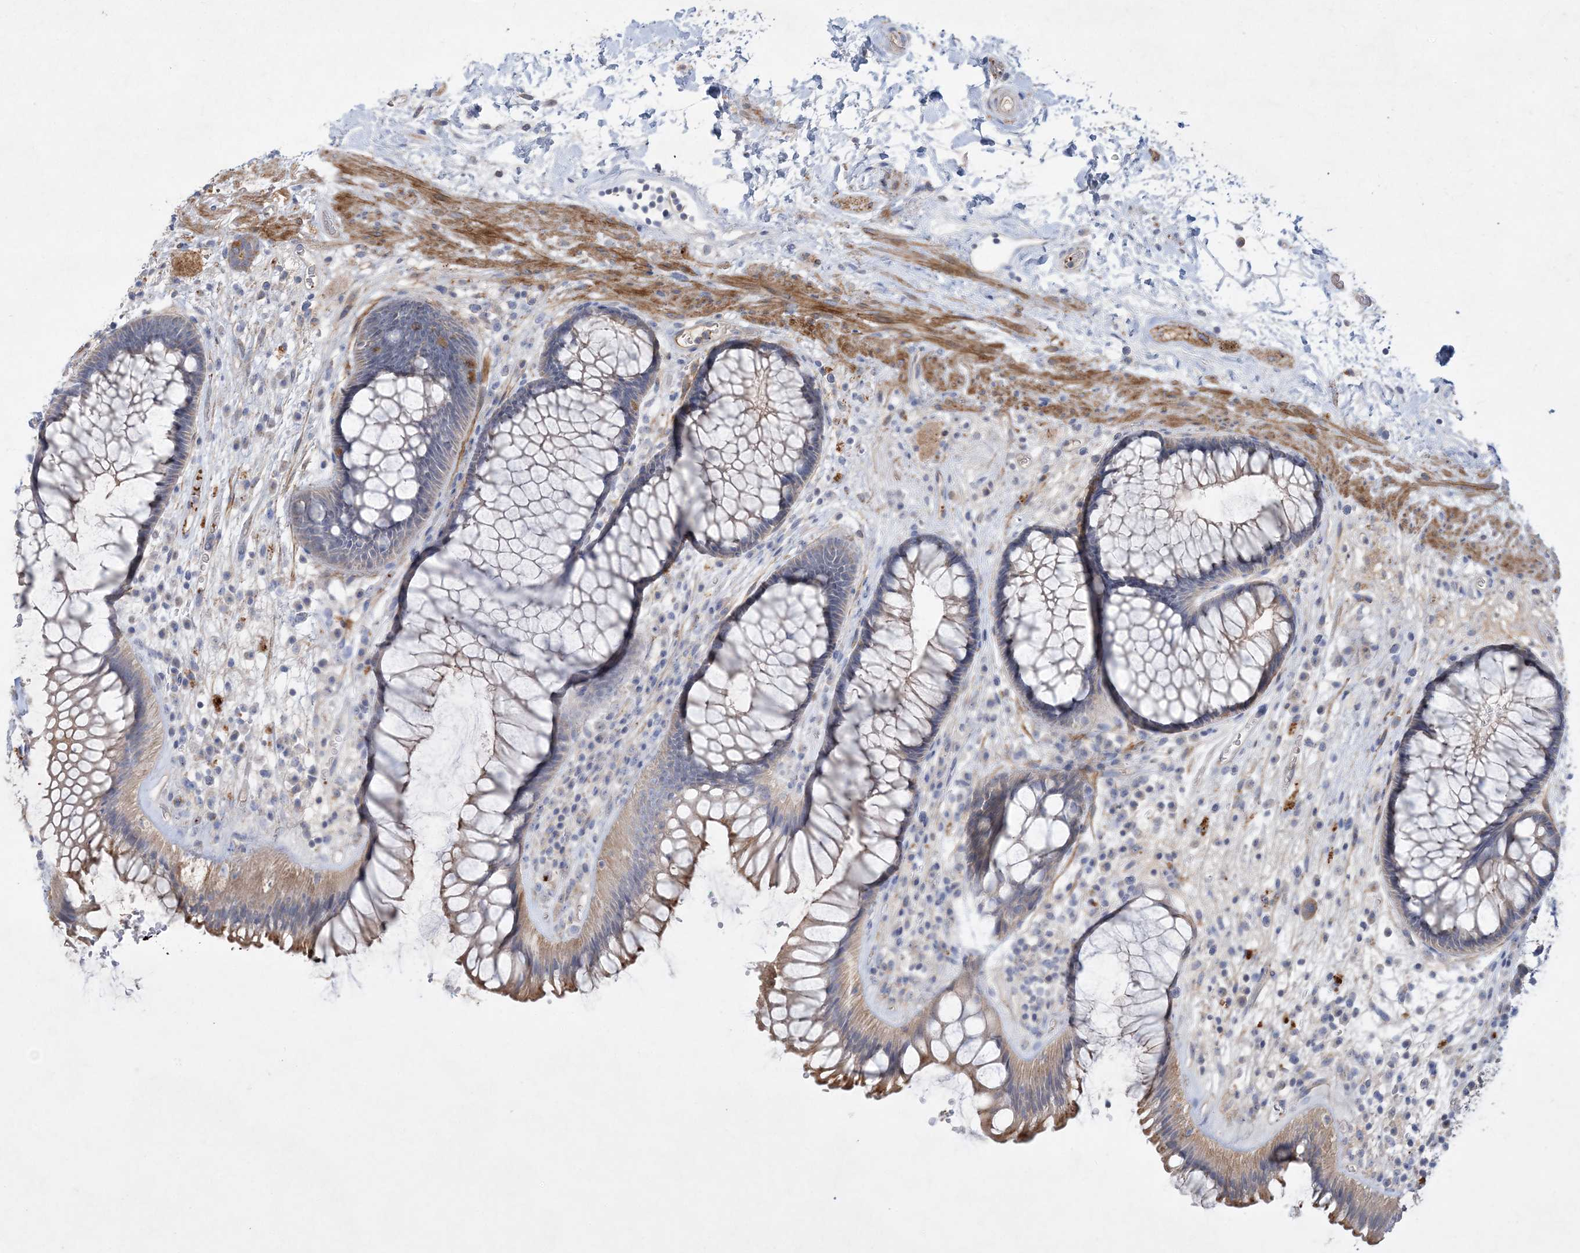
{"staining": {"intensity": "moderate", "quantity": "25%-75%", "location": "cytoplasmic/membranous"}, "tissue": "rectum", "cell_type": "Glandular cells", "image_type": "normal", "snomed": [{"axis": "morphology", "description": "Normal tissue, NOS"}, {"axis": "topography", "description": "Rectum"}], "caption": "Protein staining of normal rectum shows moderate cytoplasmic/membranous positivity in approximately 25%-75% of glandular cells. The protein of interest is shown in brown color, while the nuclei are stained blue.", "gene": "ADCK2", "patient": {"sex": "male", "age": 51}}